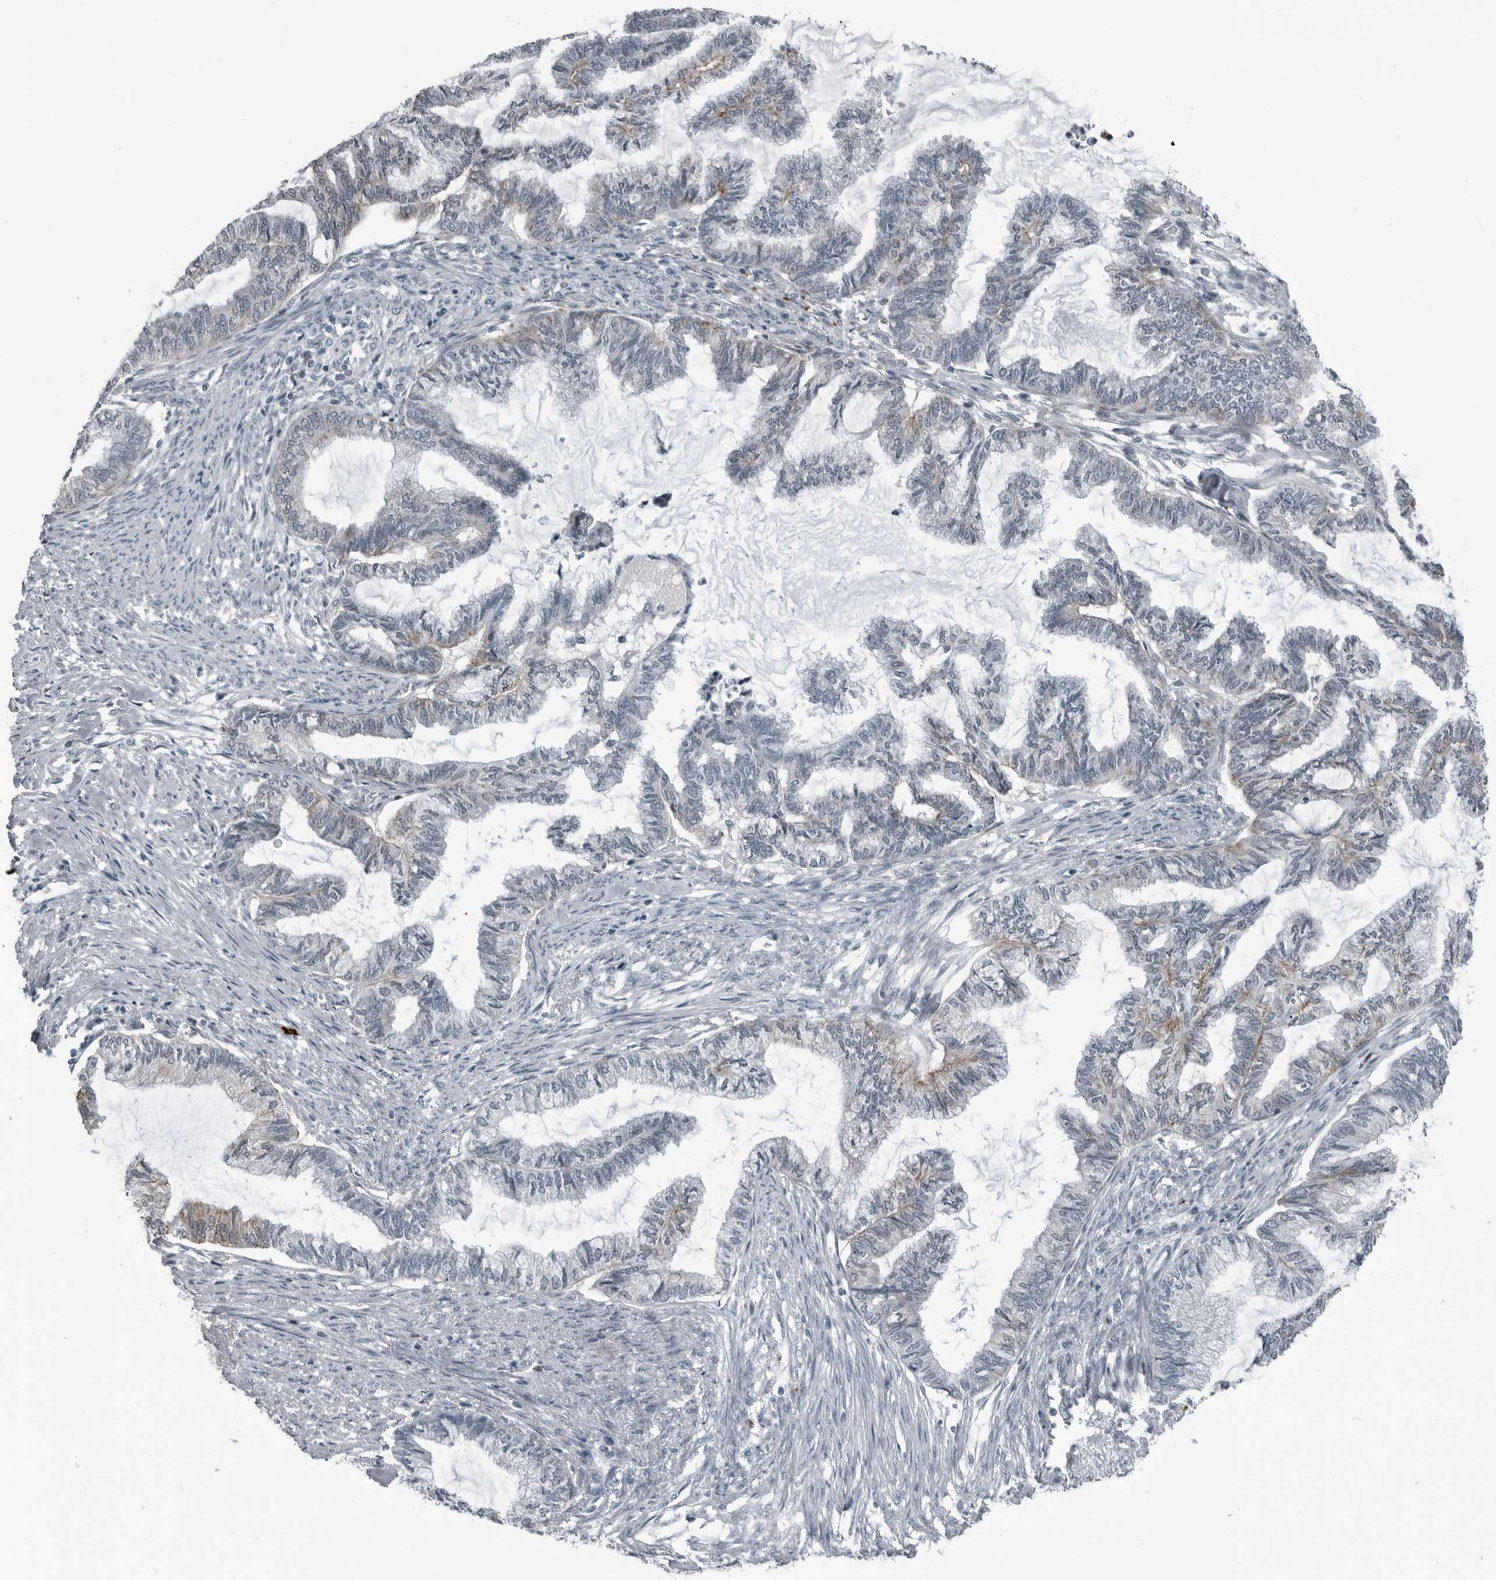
{"staining": {"intensity": "moderate", "quantity": "<25%", "location": "cytoplasmic/membranous"}, "tissue": "endometrial cancer", "cell_type": "Tumor cells", "image_type": "cancer", "snomed": [{"axis": "morphology", "description": "Adenocarcinoma, NOS"}, {"axis": "topography", "description": "Endometrium"}], "caption": "The photomicrograph reveals staining of adenocarcinoma (endometrial), revealing moderate cytoplasmic/membranous protein positivity (brown color) within tumor cells.", "gene": "GAK", "patient": {"sex": "female", "age": 86}}